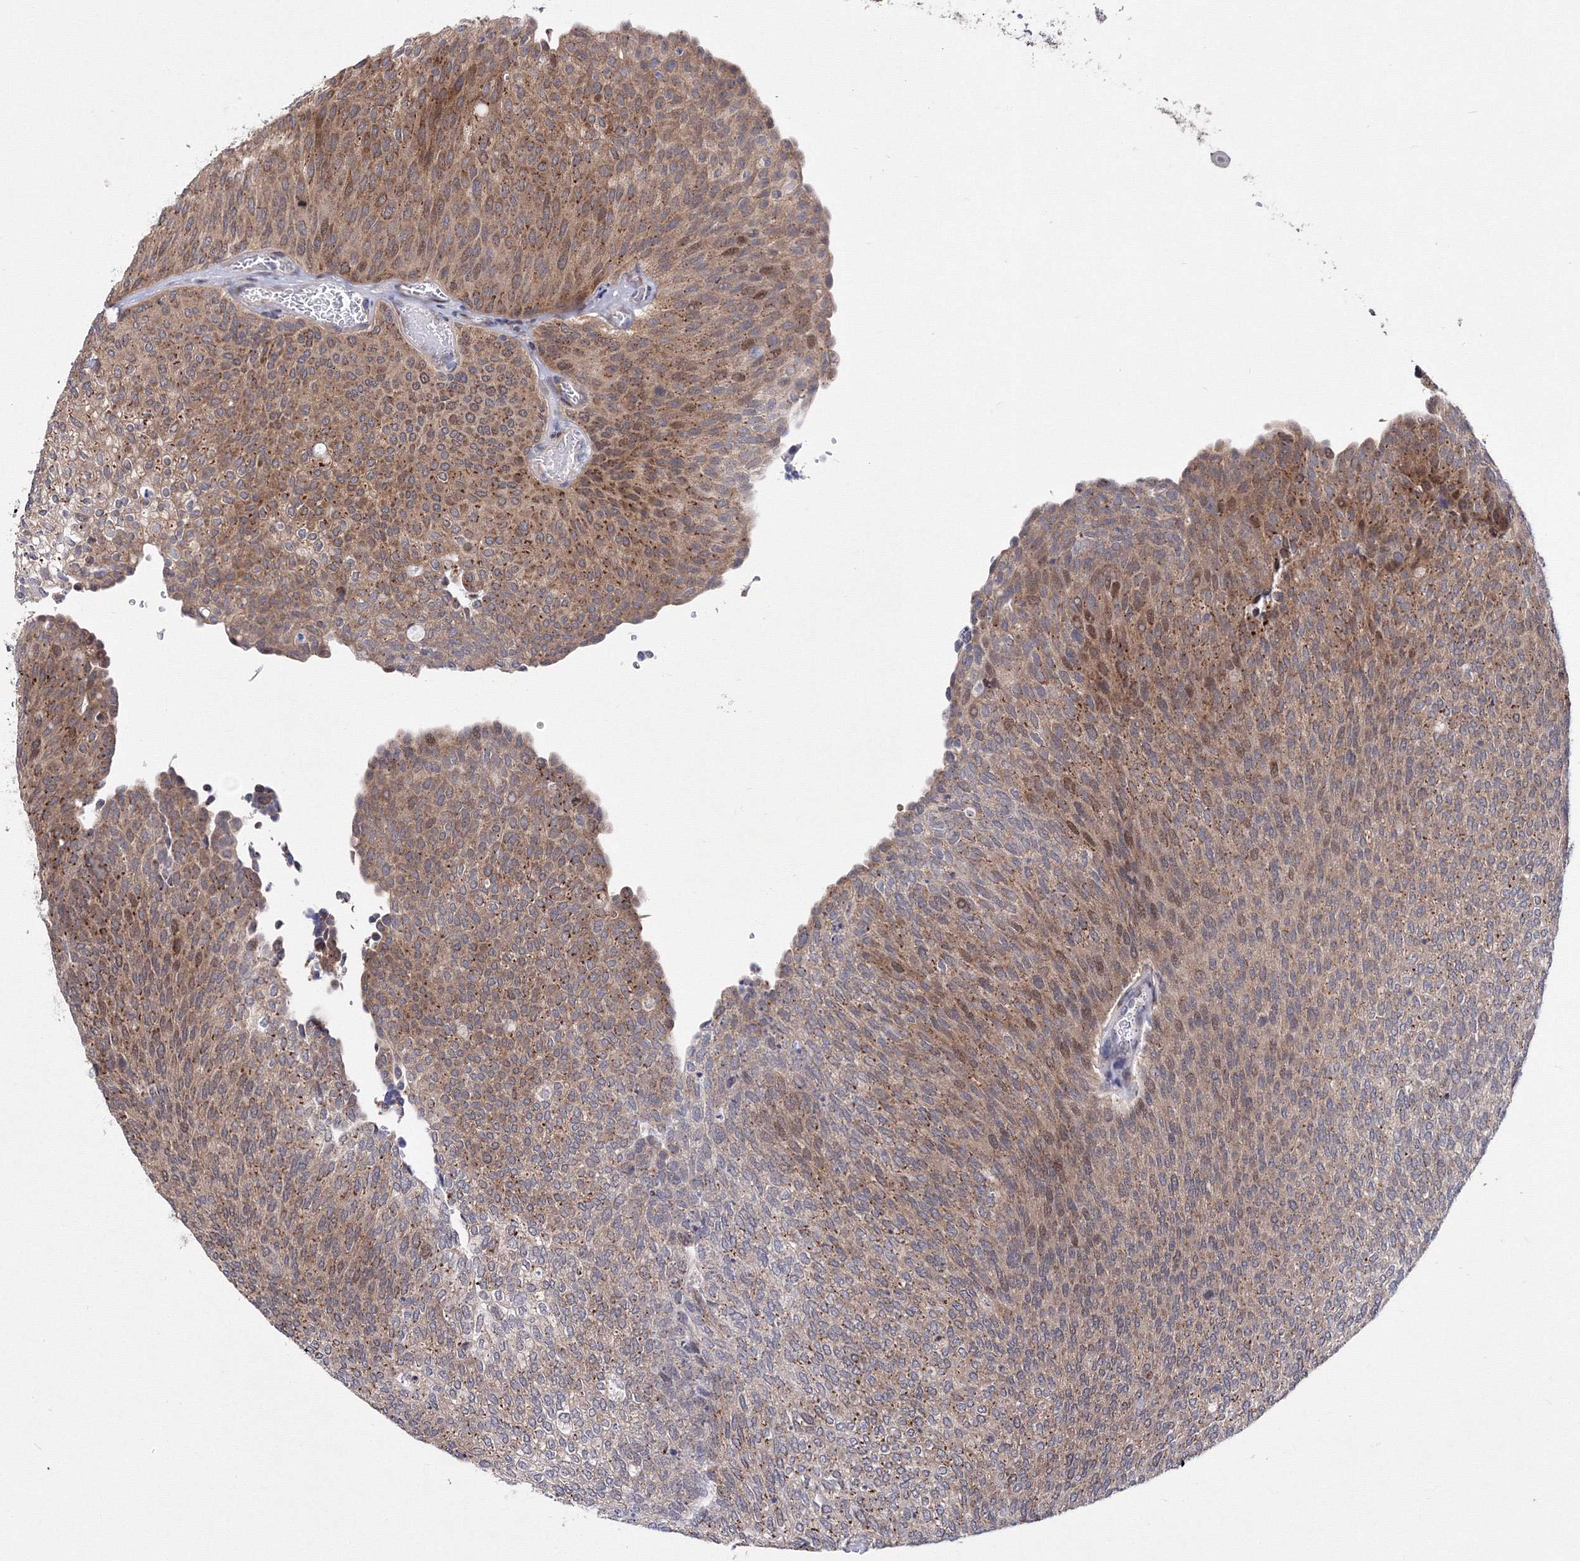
{"staining": {"intensity": "moderate", "quantity": ">75%", "location": "cytoplasmic/membranous"}, "tissue": "urothelial cancer", "cell_type": "Tumor cells", "image_type": "cancer", "snomed": [{"axis": "morphology", "description": "Urothelial carcinoma, Low grade"}, {"axis": "topography", "description": "Urinary bladder"}], "caption": "Immunohistochemical staining of human low-grade urothelial carcinoma displays moderate cytoplasmic/membranous protein expression in approximately >75% of tumor cells.", "gene": "GPN1", "patient": {"sex": "female", "age": 79}}